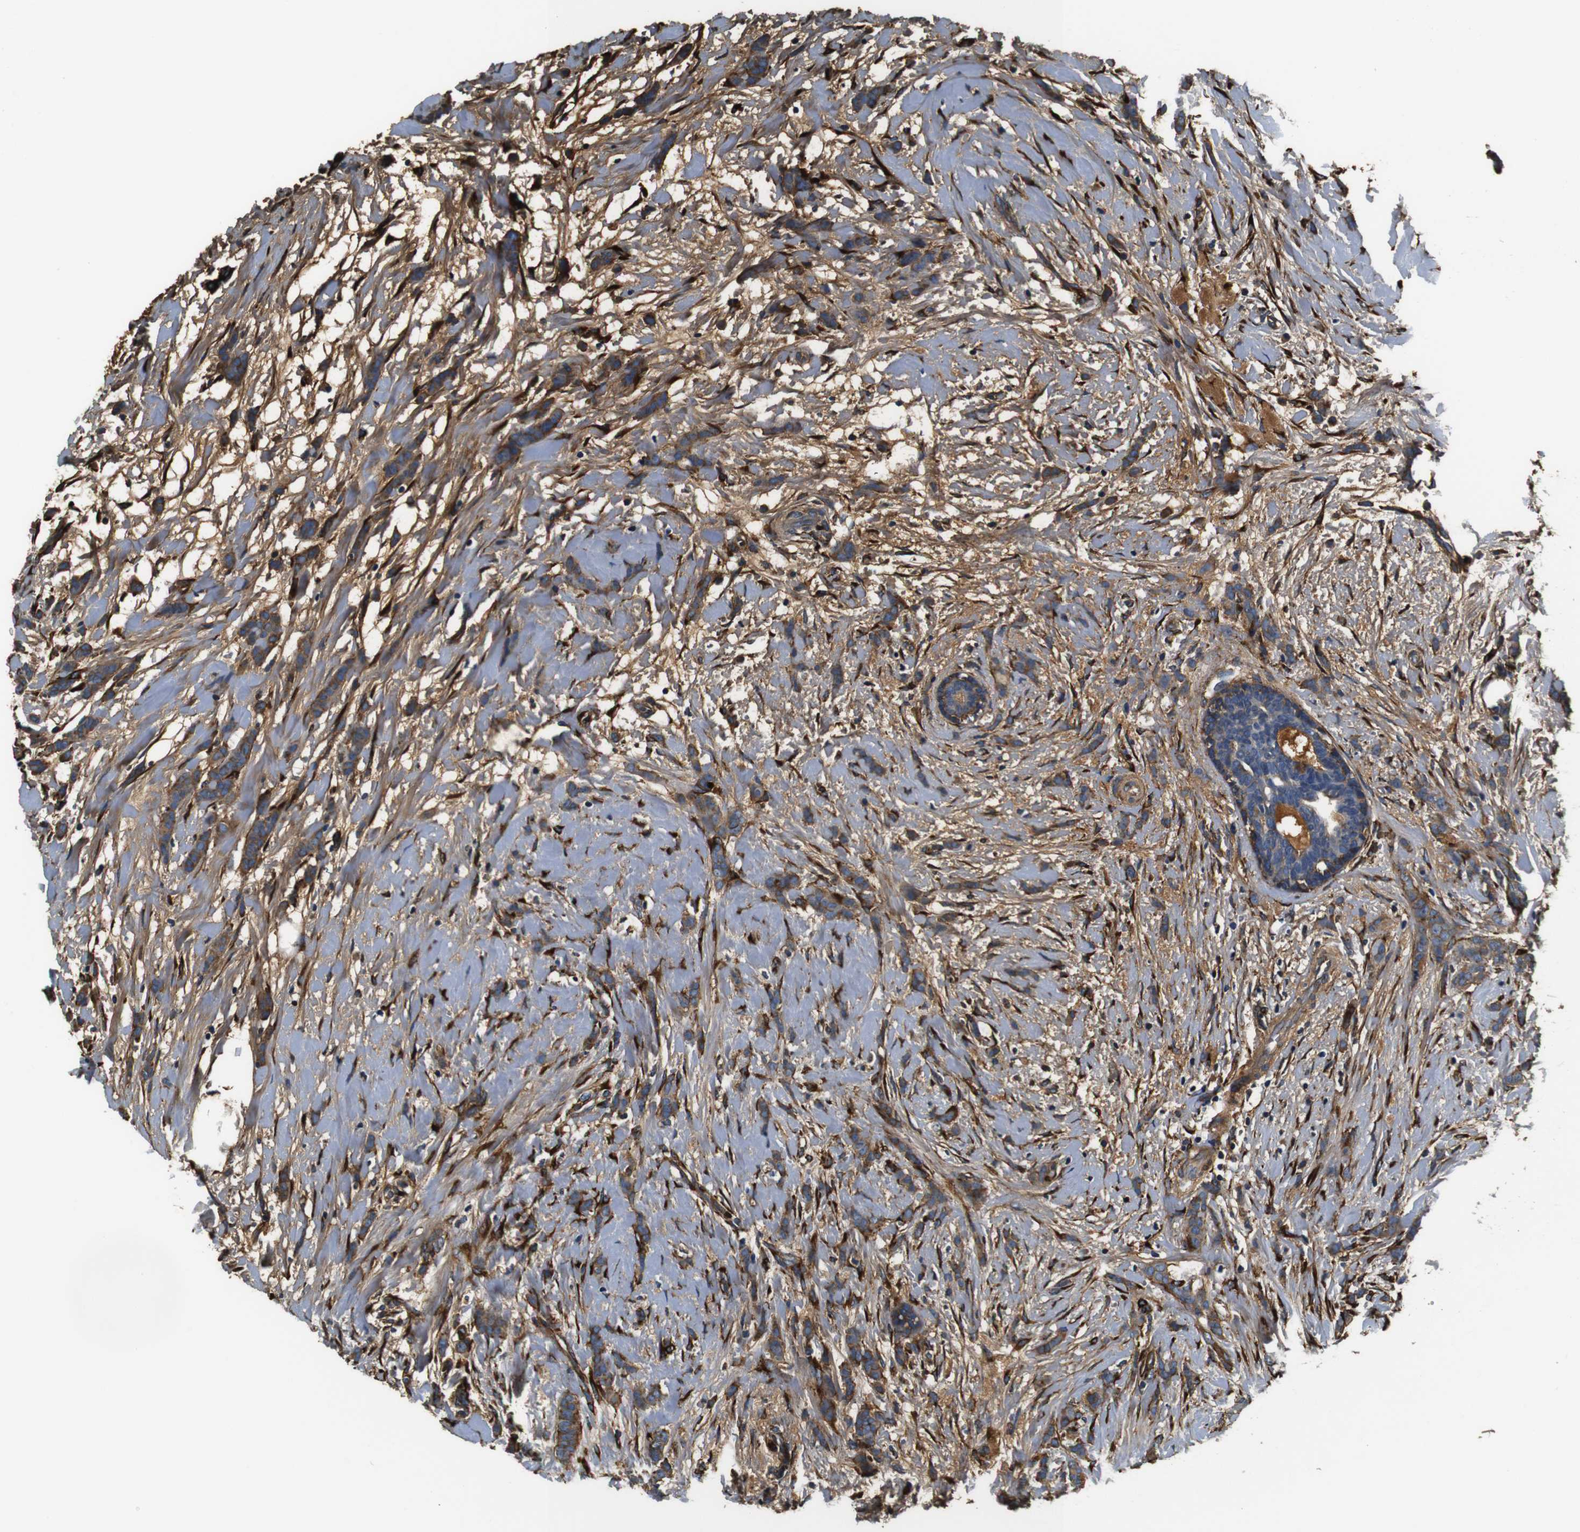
{"staining": {"intensity": "moderate", "quantity": ">75%", "location": "cytoplasmic/membranous"}, "tissue": "breast cancer", "cell_type": "Tumor cells", "image_type": "cancer", "snomed": [{"axis": "morphology", "description": "Lobular carcinoma, in situ"}, {"axis": "morphology", "description": "Lobular carcinoma"}, {"axis": "topography", "description": "Breast"}], "caption": "Breast lobular carcinoma in situ stained with a brown dye demonstrates moderate cytoplasmic/membranous positive positivity in approximately >75% of tumor cells.", "gene": "COL1A1", "patient": {"sex": "female", "age": 41}}